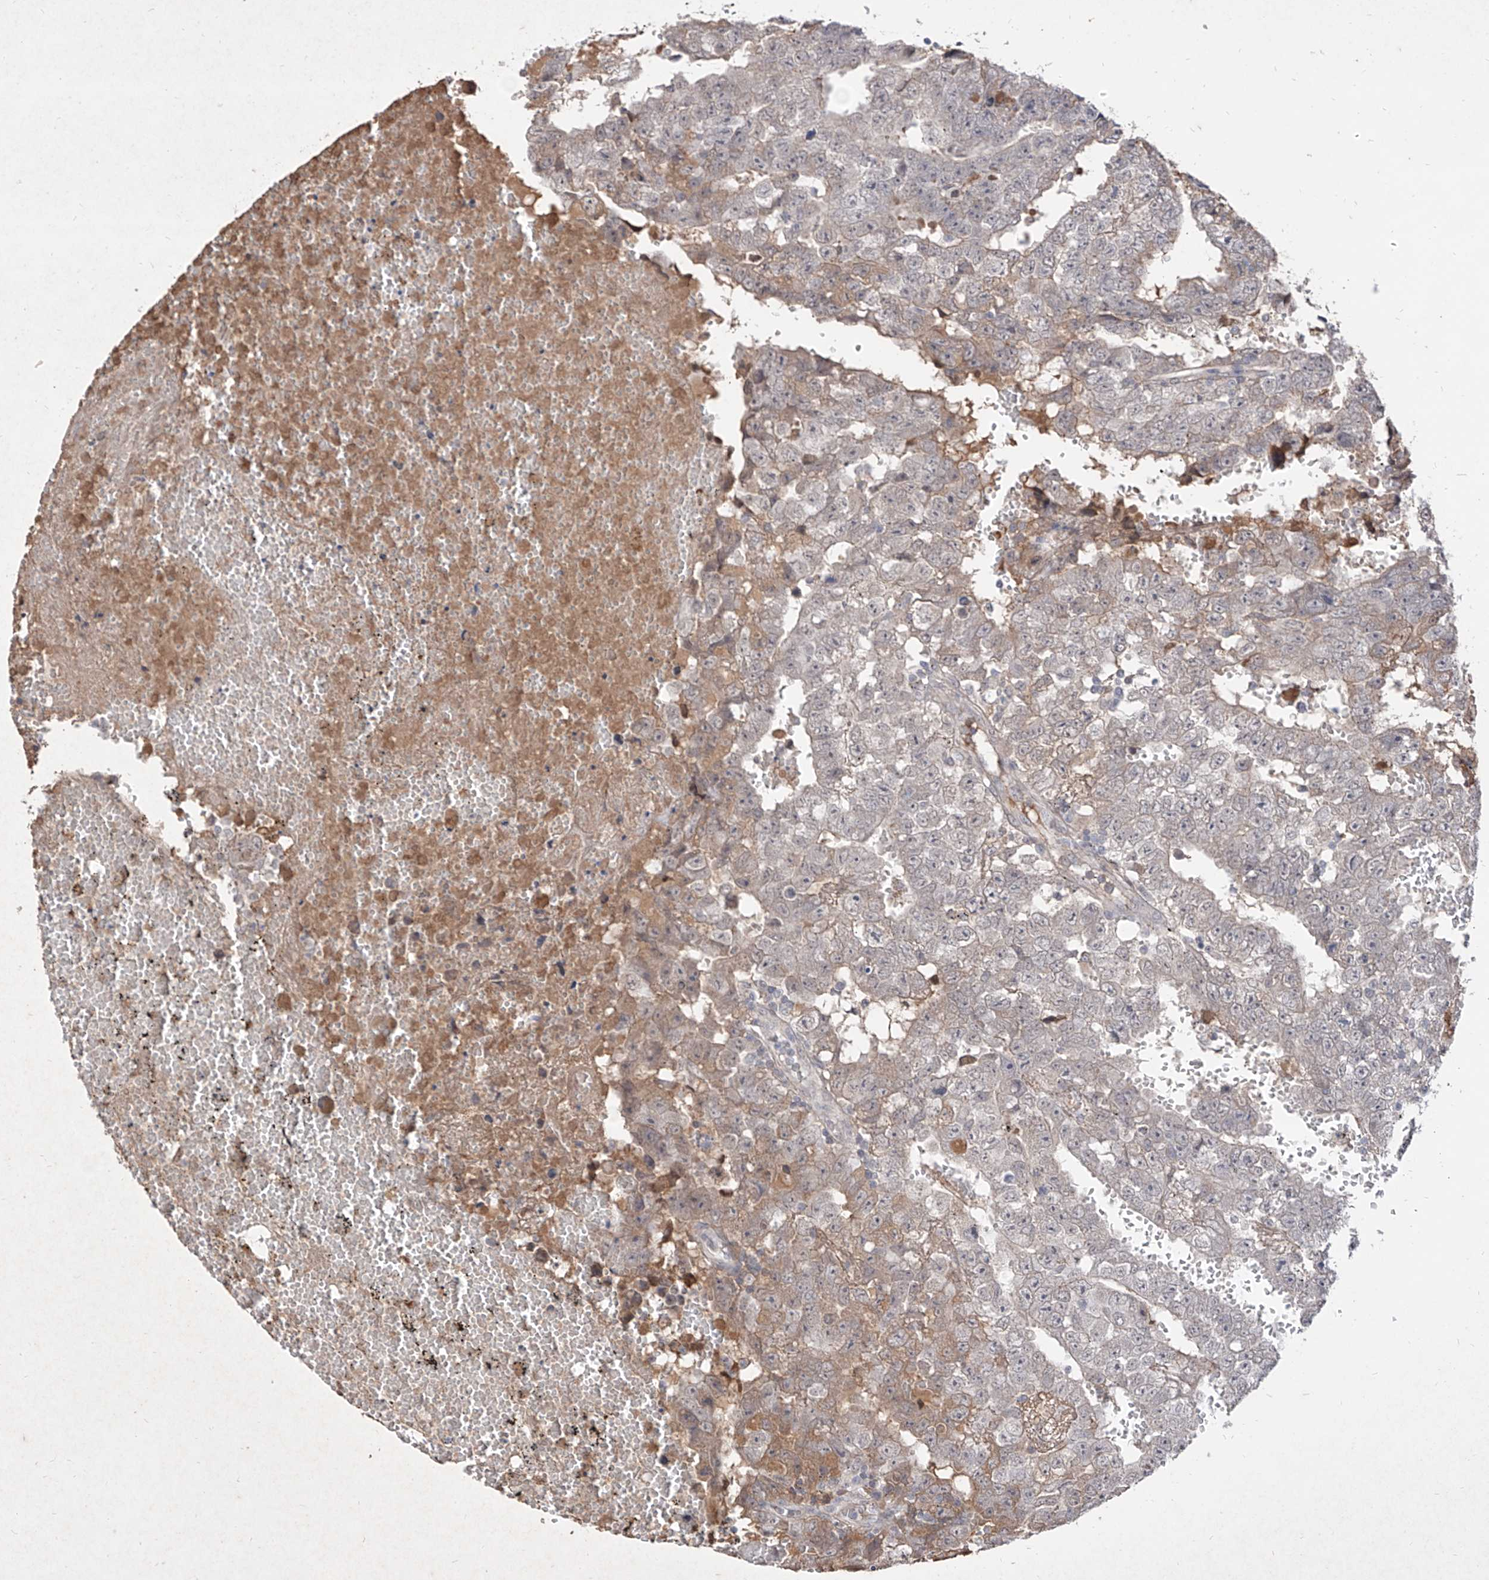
{"staining": {"intensity": "negative", "quantity": "none", "location": "none"}, "tissue": "testis cancer", "cell_type": "Tumor cells", "image_type": "cancer", "snomed": [{"axis": "morphology", "description": "Carcinoma, Embryonal, NOS"}, {"axis": "topography", "description": "Testis"}], "caption": "Embryonal carcinoma (testis) was stained to show a protein in brown. There is no significant expression in tumor cells. The staining is performed using DAB brown chromogen with nuclei counter-stained in using hematoxylin.", "gene": "C4A", "patient": {"sex": "male", "age": 25}}